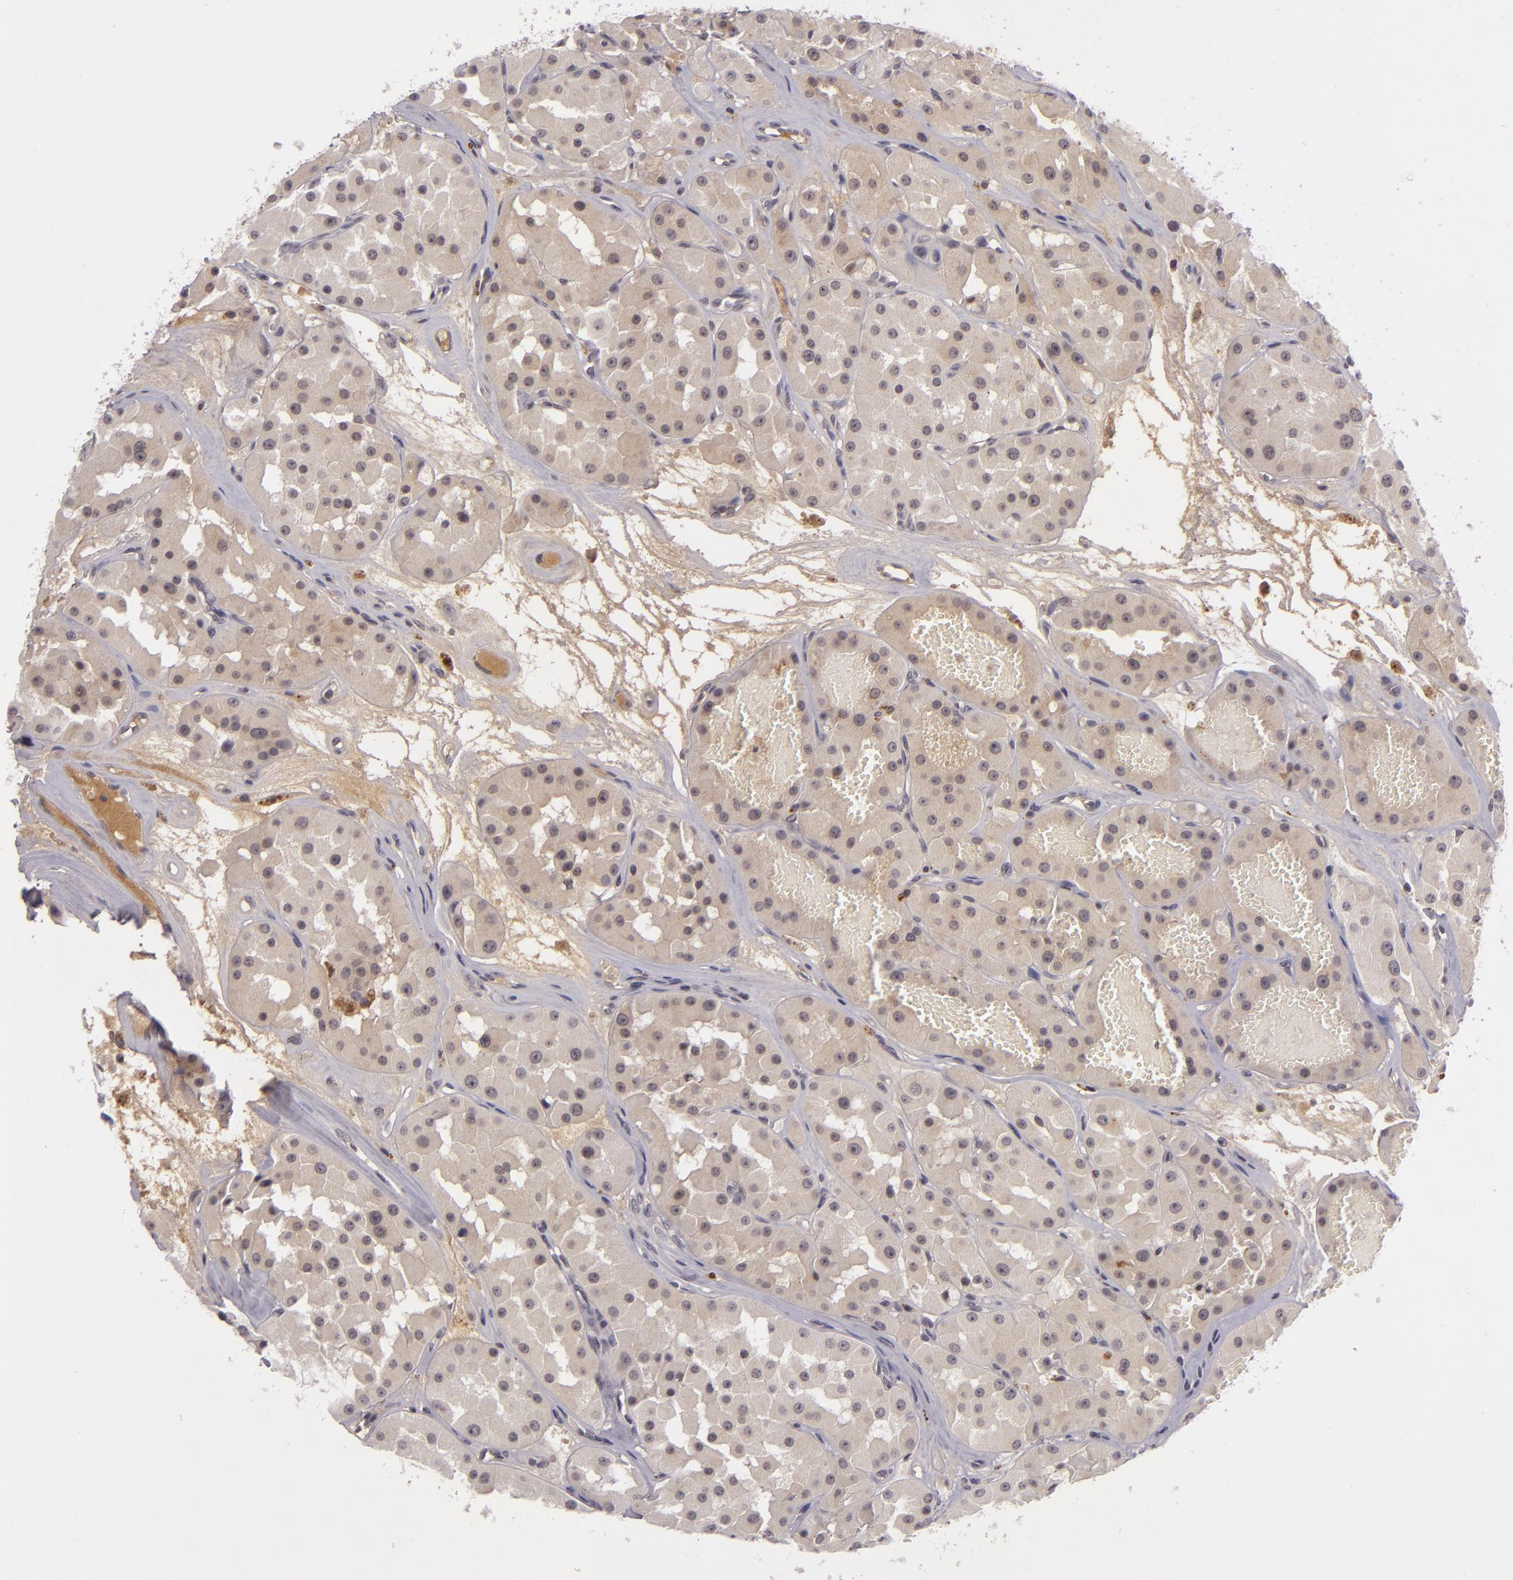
{"staining": {"intensity": "weak", "quantity": "25%-75%", "location": "cytoplasmic/membranous"}, "tissue": "renal cancer", "cell_type": "Tumor cells", "image_type": "cancer", "snomed": [{"axis": "morphology", "description": "Adenocarcinoma, uncertain malignant potential"}, {"axis": "topography", "description": "Kidney"}], "caption": "Immunohistochemistry staining of renal cancer (adenocarcinoma,  uncertain malignant potential), which displays low levels of weak cytoplasmic/membranous expression in approximately 25%-75% of tumor cells indicating weak cytoplasmic/membranous protein staining. The staining was performed using DAB (brown) for protein detection and nuclei were counterstained in hematoxylin (blue).", "gene": "CASP8", "patient": {"sex": "male", "age": 63}}